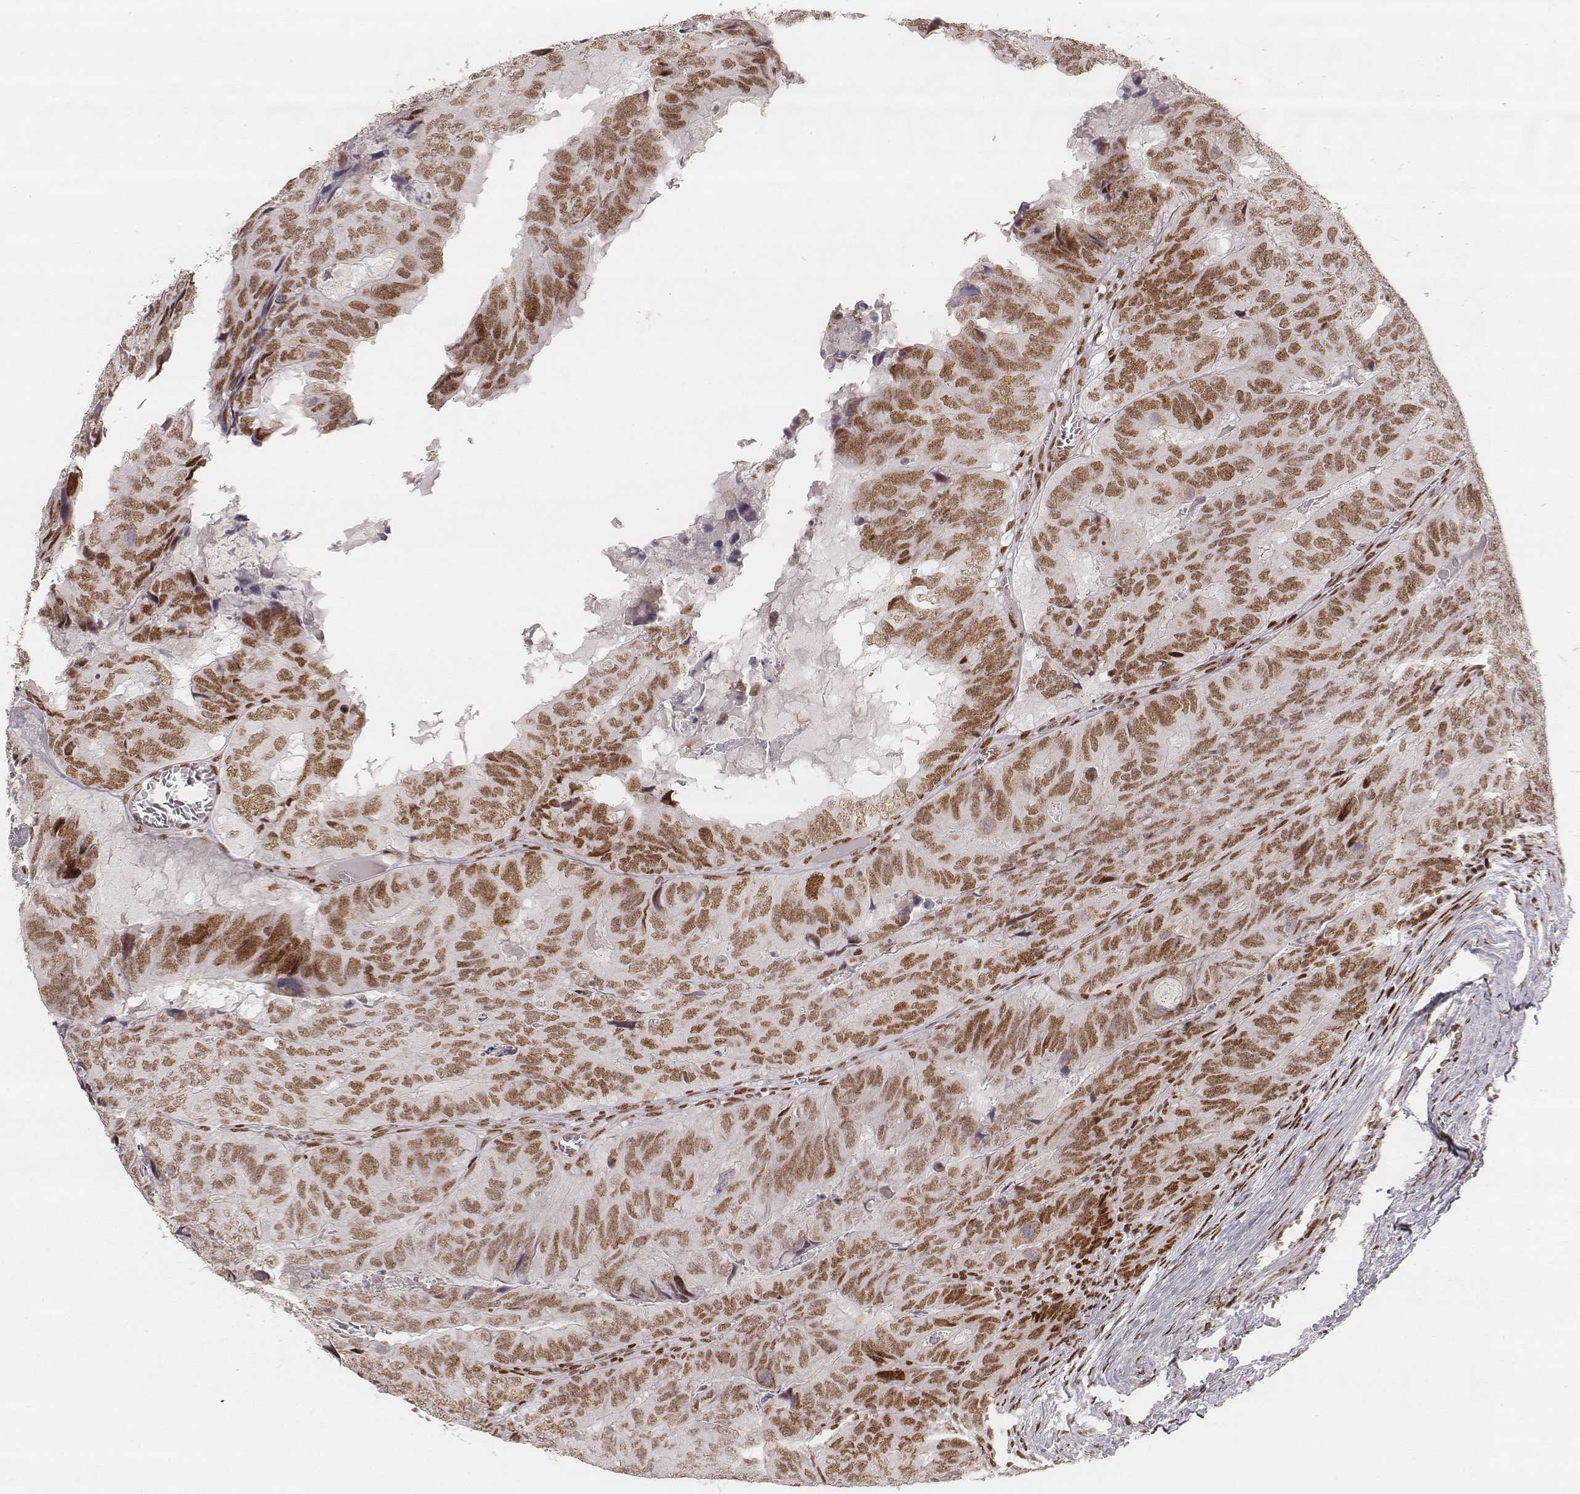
{"staining": {"intensity": "moderate", "quantity": ">75%", "location": "nuclear"}, "tissue": "colorectal cancer", "cell_type": "Tumor cells", "image_type": "cancer", "snomed": [{"axis": "morphology", "description": "Adenocarcinoma, NOS"}, {"axis": "topography", "description": "Colon"}], "caption": "Protein expression analysis of human colorectal cancer (adenocarcinoma) reveals moderate nuclear expression in approximately >75% of tumor cells. Using DAB (3,3'-diaminobenzidine) (brown) and hematoxylin (blue) stains, captured at high magnification using brightfield microscopy.", "gene": "HNRNPC", "patient": {"sex": "male", "age": 79}}